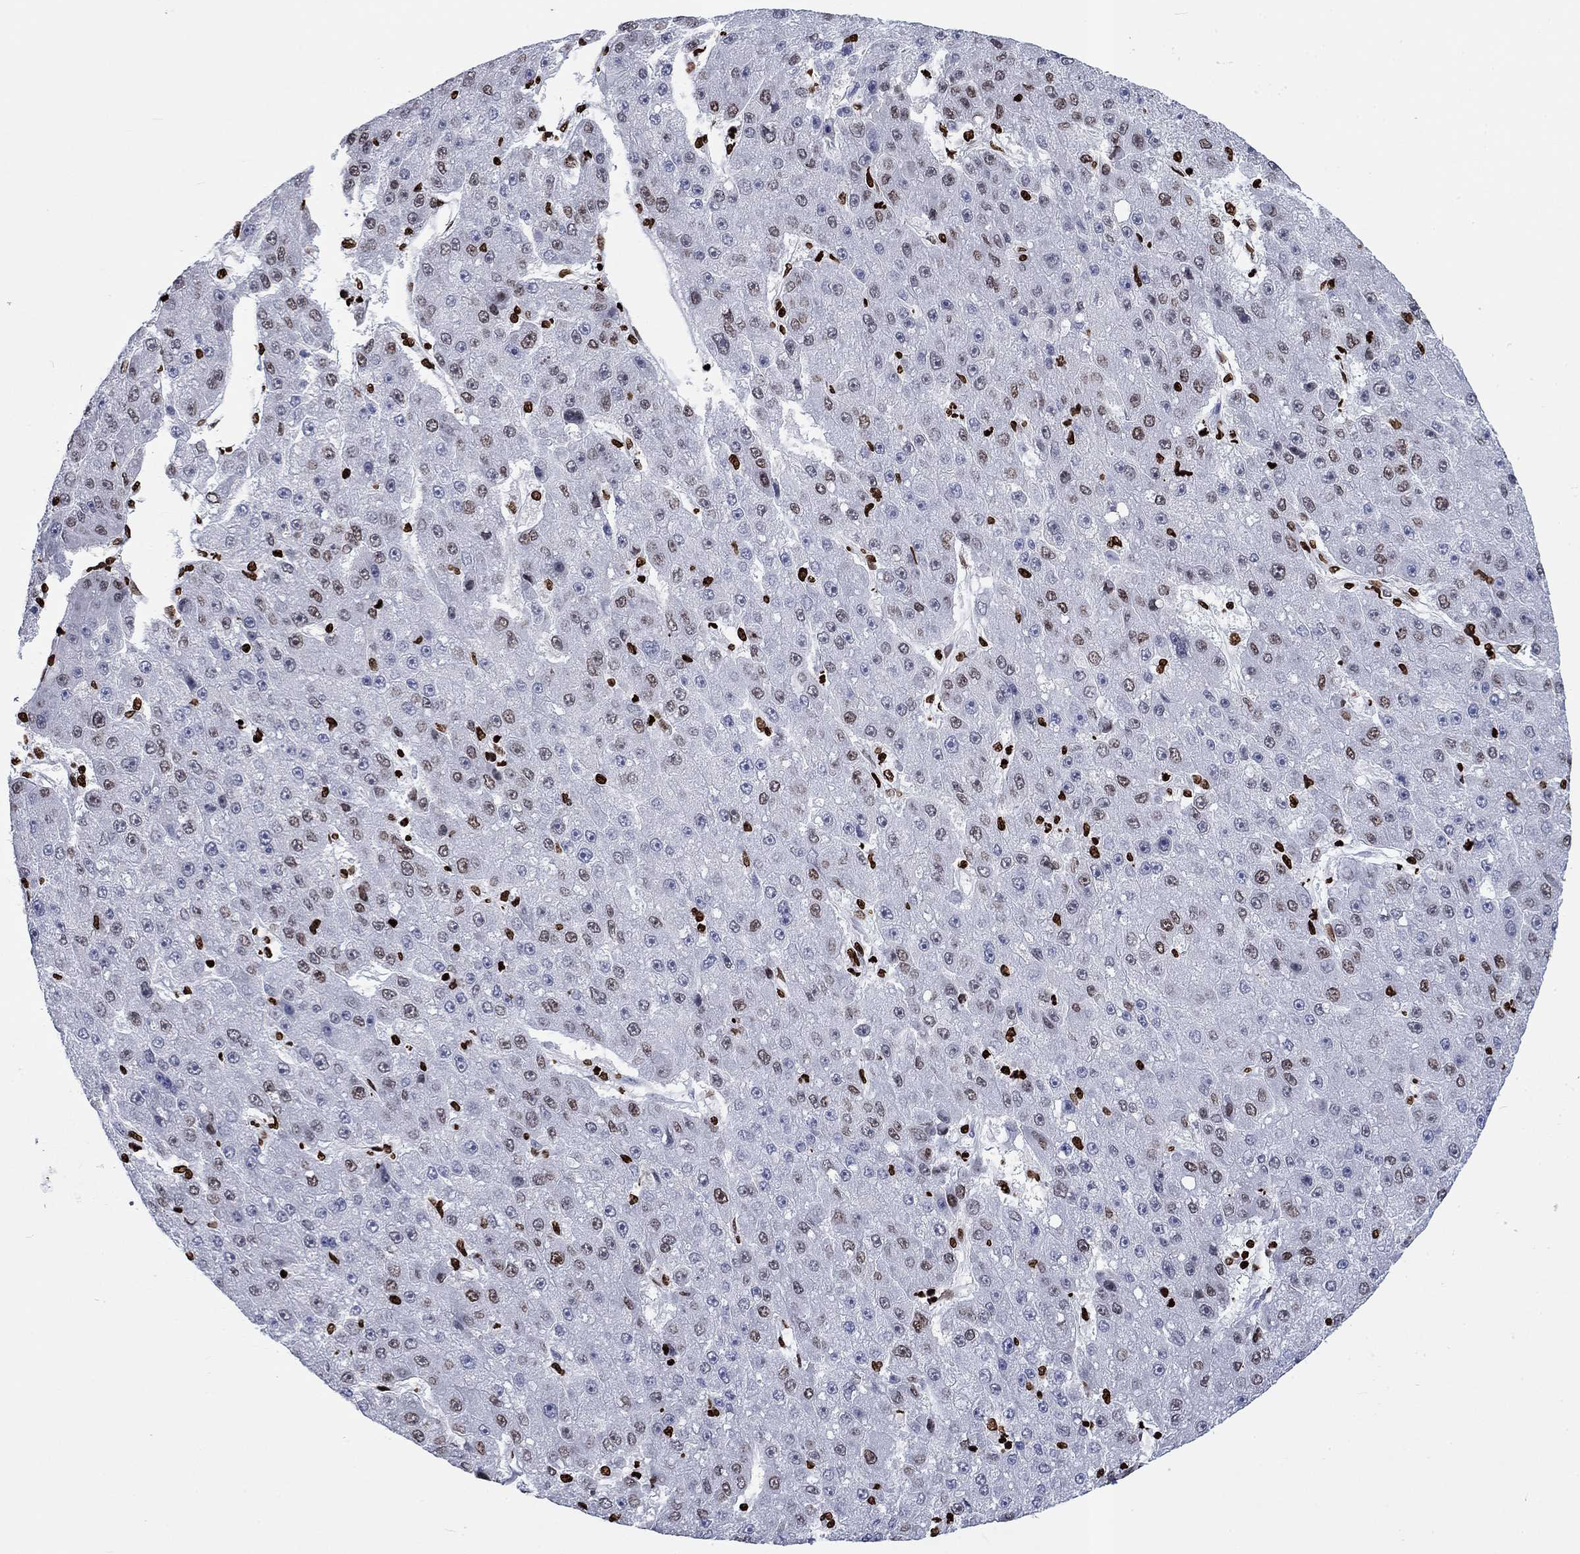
{"staining": {"intensity": "weak", "quantity": "25%-75%", "location": "nuclear"}, "tissue": "liver cancer", "cell_type": "Tumor cells", "image_type": "cancer", "snomed": [{"axis": "morphology", "description": "Carcinoma, Hepatocellular, NOS"}, {"axis": "topography", "description": "Liver"}], "caption": "IHC photomicrograph of human liver cancer (hepatocellular carcinoma) stained for a protein (brown), which demonstrates low levels of weak nuclear expression in approximately 25%-75% of tumor cells.", "gene": "H1-5", "patient": {"sex": "male", "age": 67}}